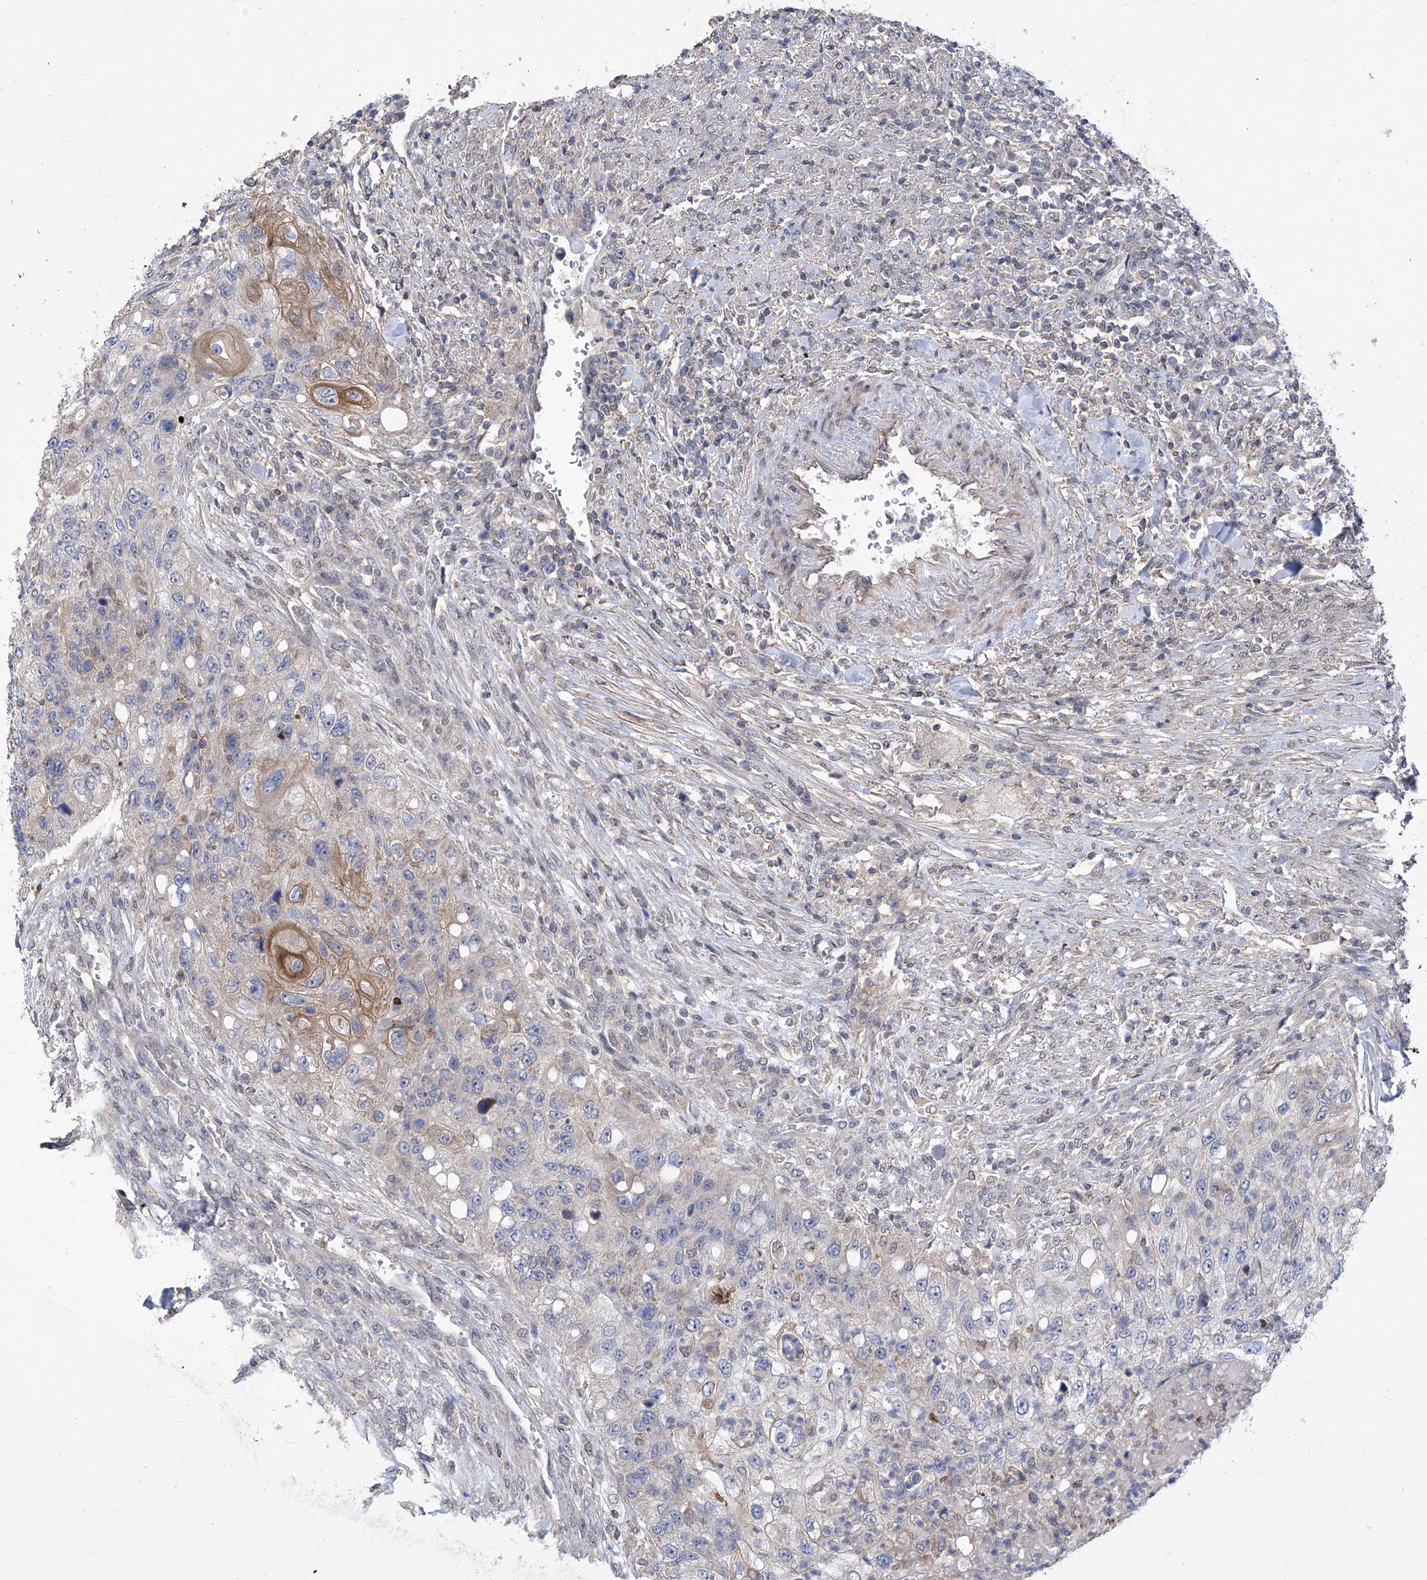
{"staining": {"intensity": "moderate", "quantity": "<25%", "location": "cytoplasmic/membranous"}, "tissue": "urothelial cancer", "cell_type": "Tumor cells", "image_type": "cancer", "snomed": [{"axis": "morphology", "description": "Urothelial carcinoma, High grade"}, {"axis": "topography", "description": "Urinary bladder"}], "caption": "Brown immunohistochemical staining in urothelial carcinoma (high-grade) displays moderate cytoplasmic/membranous expression in about <25% of tumor cells. The staining was performed using DAB (3,3'-diaminobenzidine) to visualize the protein expression in brown, while the nuclei were stained in blue with hematoxylin (Magnification: 20x).", "gene": "KIFC2", "patient": {"sex": "female", "age": 60}}